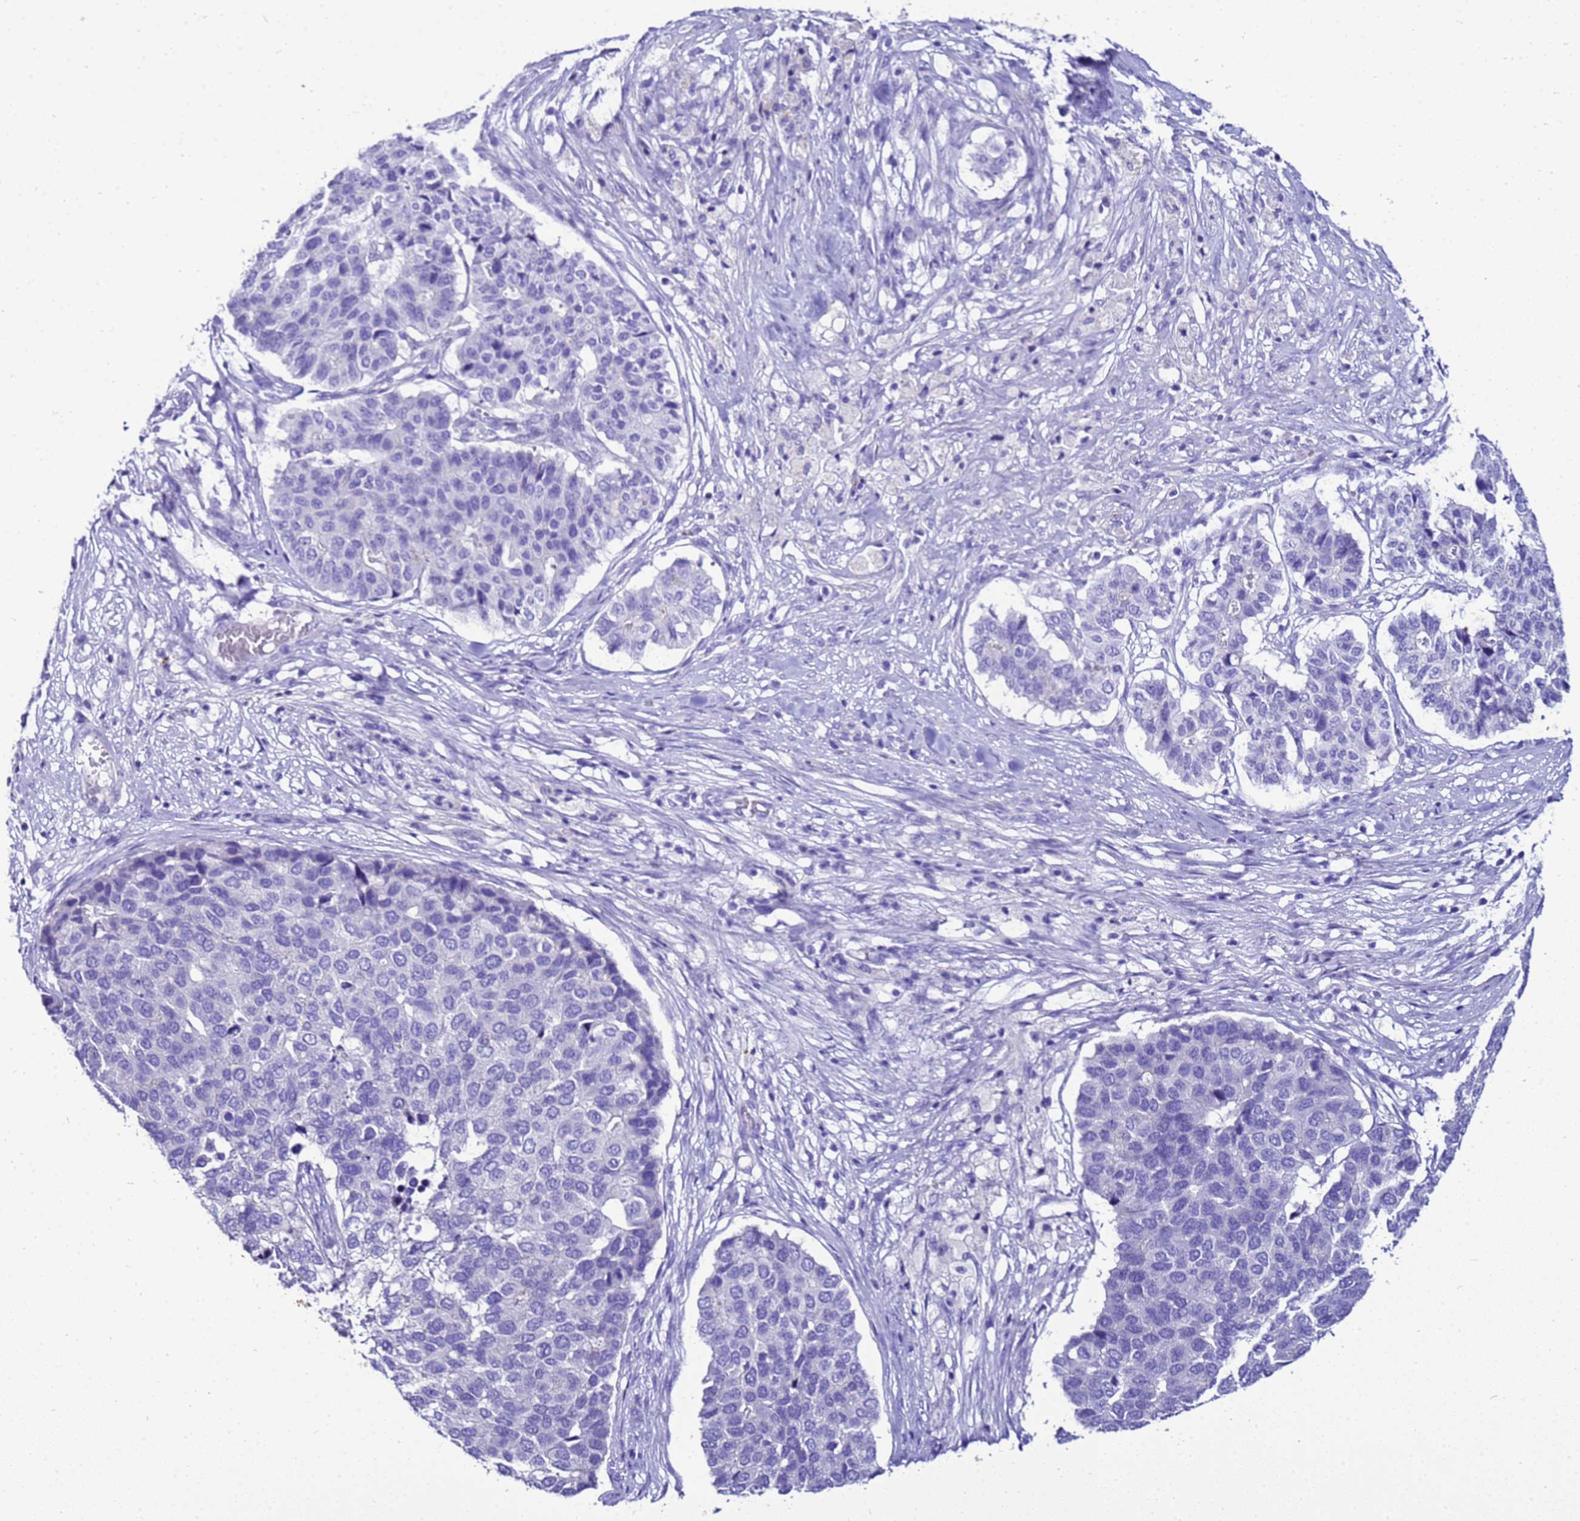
{"staining": {"intensity": "negative", "quantity": "none", "location": "none"}, "tissue": "pancreatic cancer", "cell_type": "Tumor cells", "image_type": "cancer", "snomed": [{"axis": "morphology", "description": "Adenocarcinoma, NOS"}, {"axis": "topography", "description": "Pancreas"}], "caption": "Tumor cells are negative for brown protein staining in pancreatic adenocarcinoma. (Immunohistochemistry (ihc), brightfield microscopy, high magnification).", "gene": "BEST2", "patient": {"sex": "male", "age": 50}}